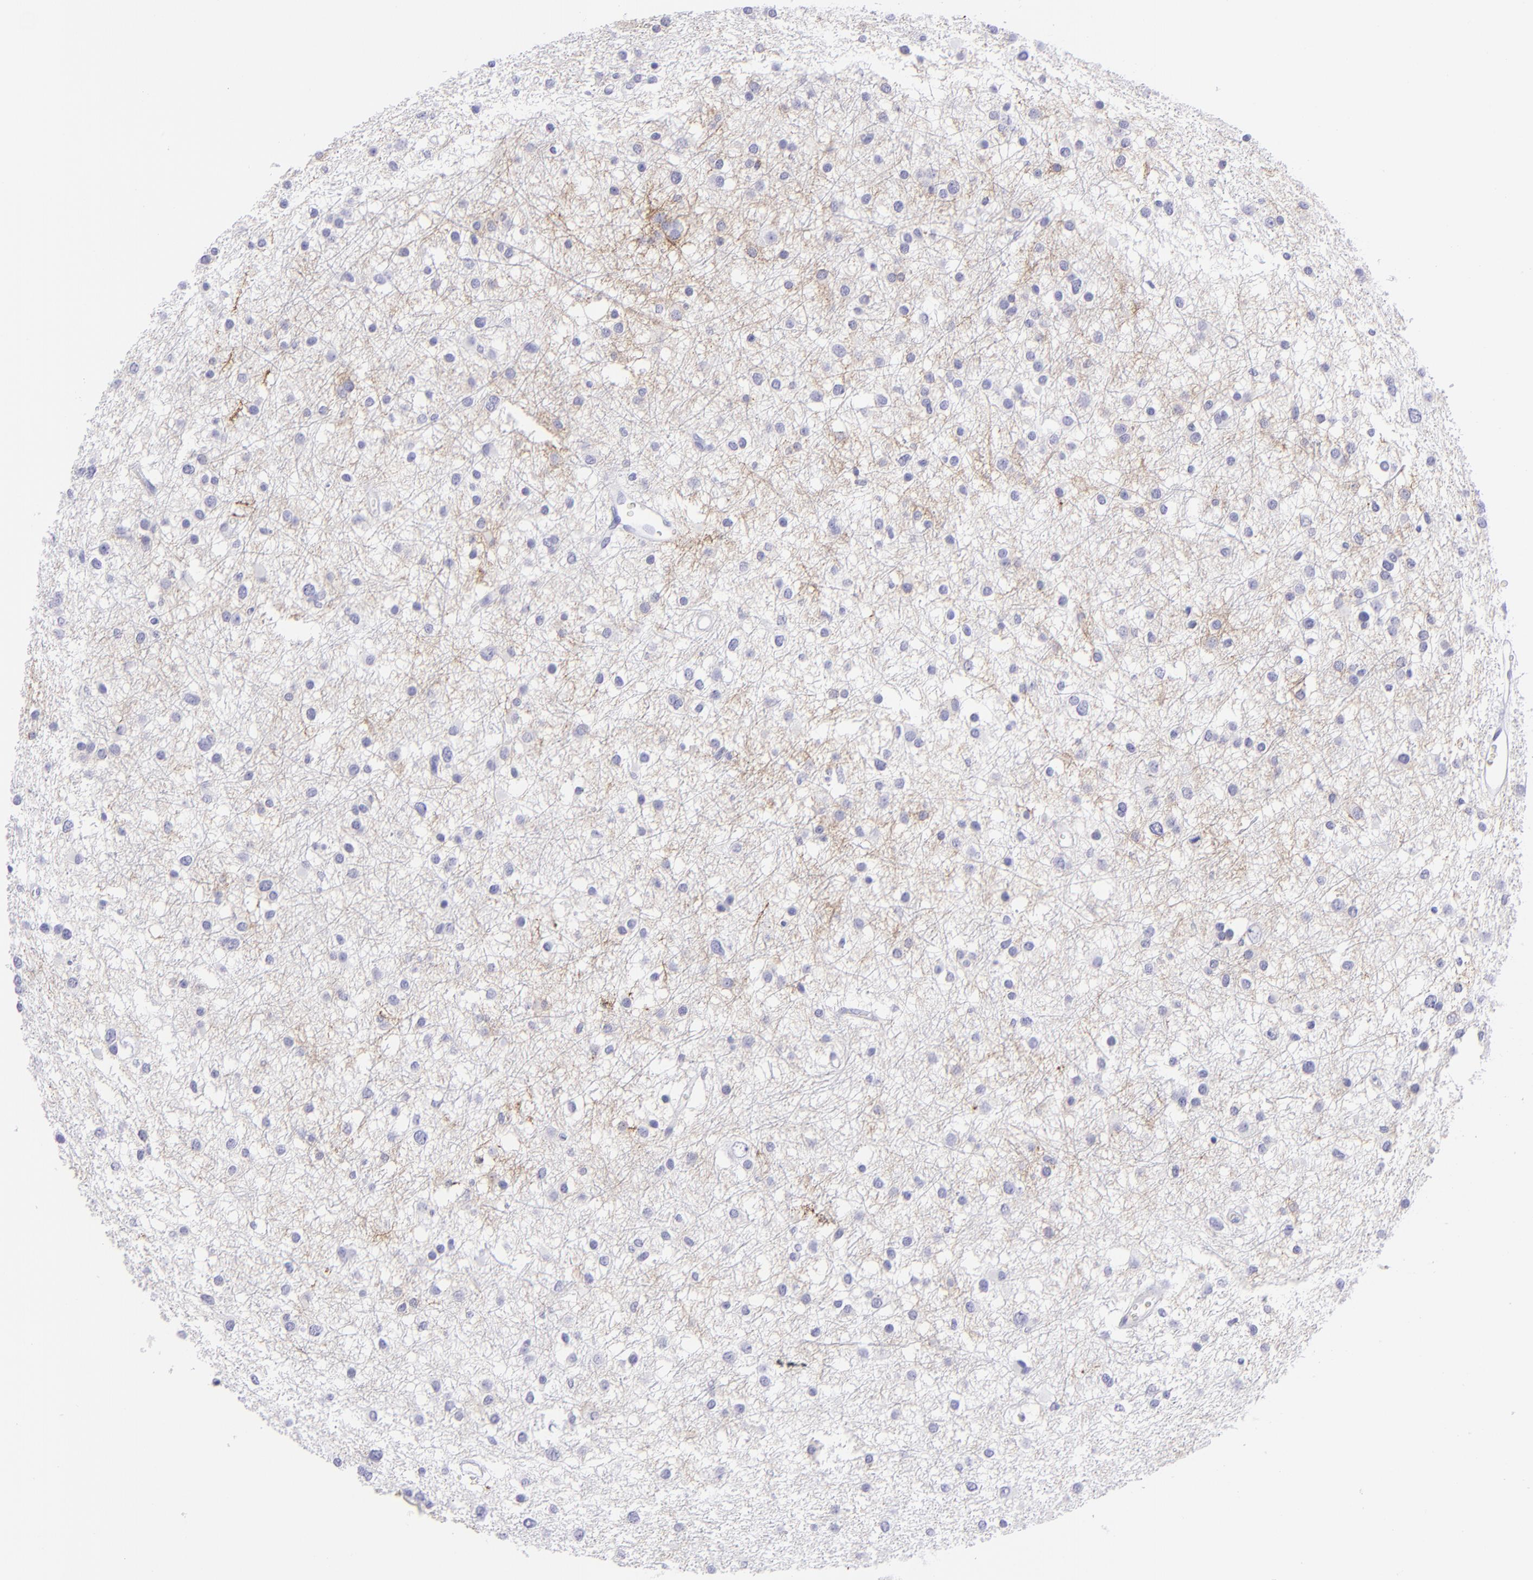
{"staining": {"intensity": "negative", "quantity": "none", "location": "none"}, "tissue": "glioma", "cell_type": "Tumor cells", "image_type": "cancer", "snomed": [{"axis": "morphology", "description": "Glioma, malignant, Low grade"}, {"axis": "topography", "description": "Brain"}], "caption": "Low-grade glioma (malignant) stained for a protein using immunohistochemistry shows no positivity tumor cells.", "gene": "SLC1A2", "patient": {"sex": "female", "age": 36}}